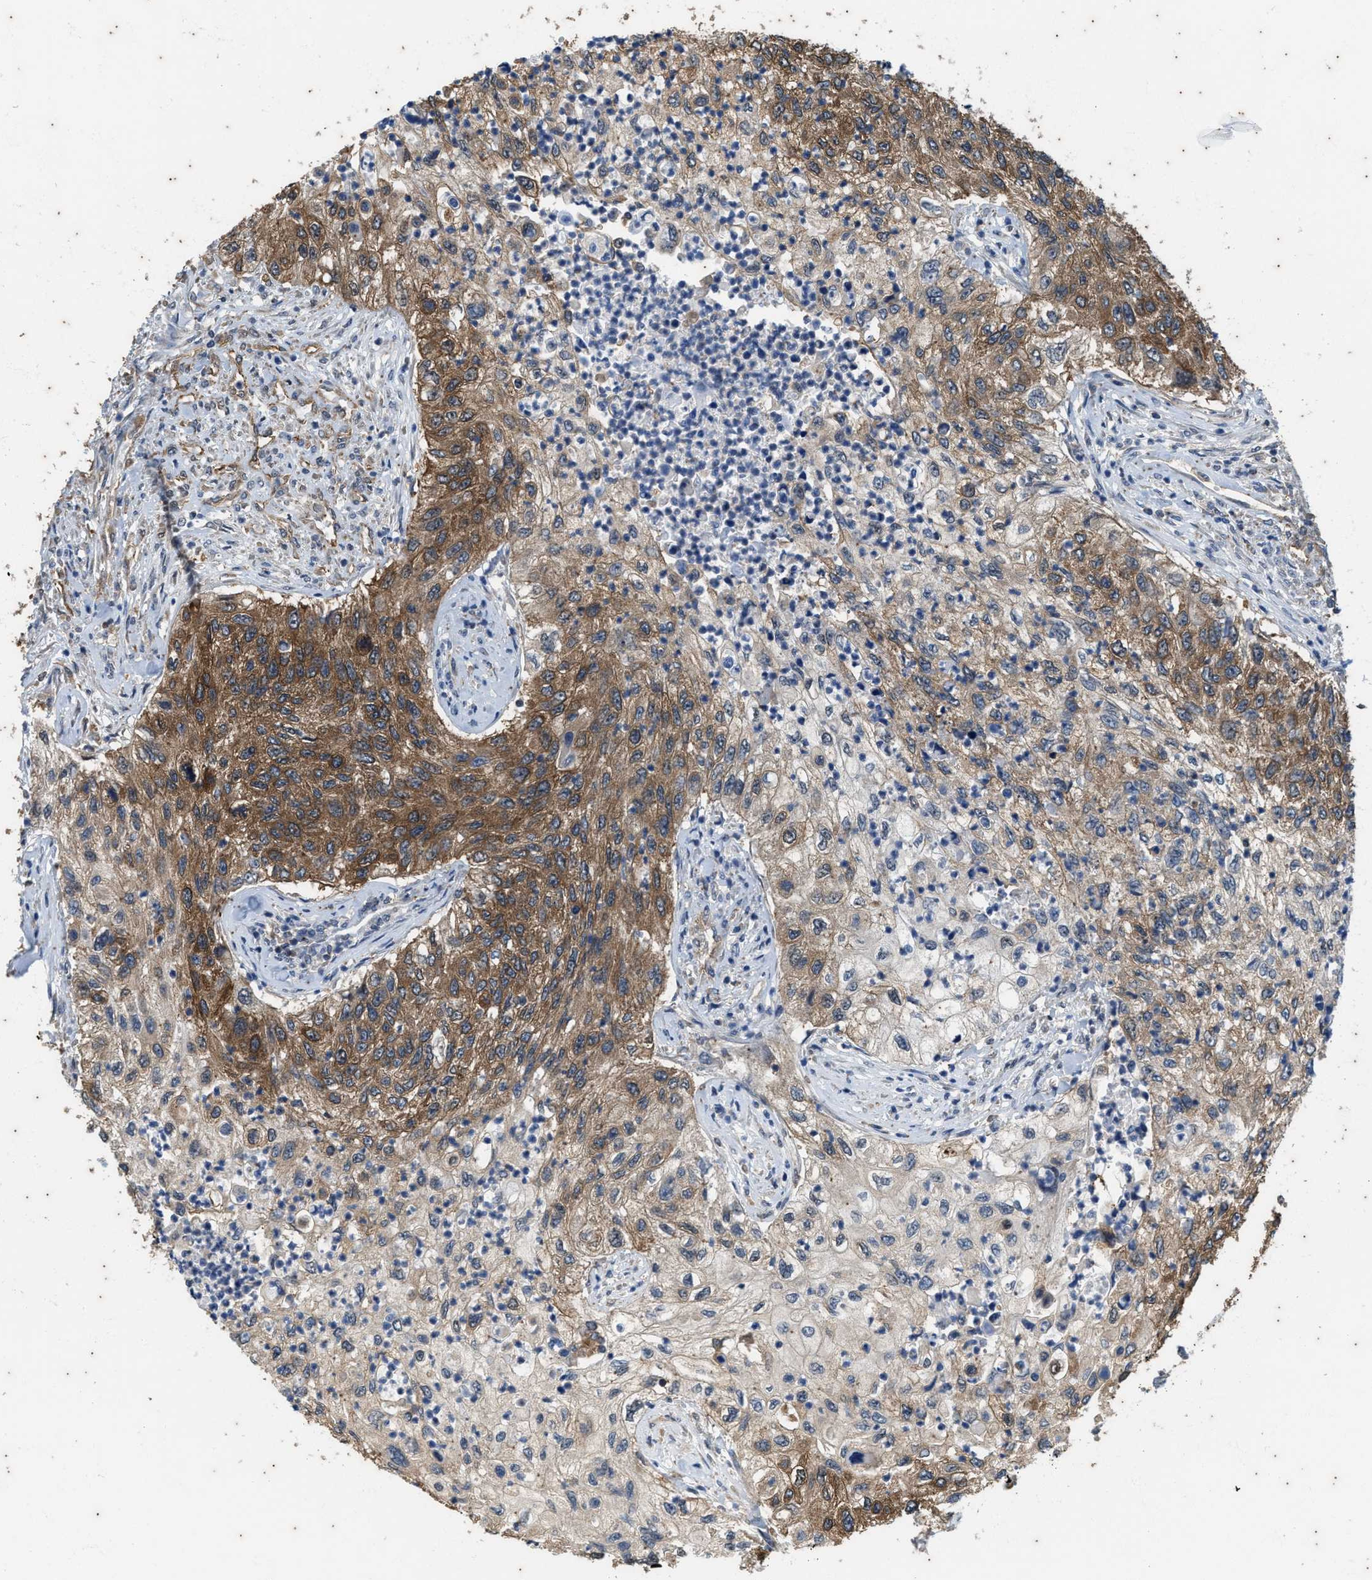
{"staining": {"intensity": "moderate", "quantity": ">75%", "location": "cytoplasmic/membranous"}, "tissue": "urothelial cancer", "cell_type": "Tumor cells", "image_type": "cancer", "snomed": [{"axis": "morphology", "description": "Urothelial carcinoma, High grade"}, {"axis": "topography", "description": "Urinary bladder"}], "caption": "An IHC image of neoplastic tissue is shown. Protein staining in brown shows moderate cytoplasmic/membranous positivity in urothelial carcinoma (high-grade) within tumor cells. (DAB (3,3'-diaminobenzidine) = brown stain, brightfield microscopy at high magnification).", "gene": "COX19", "patient": {"sex": "female", "age": 60}}